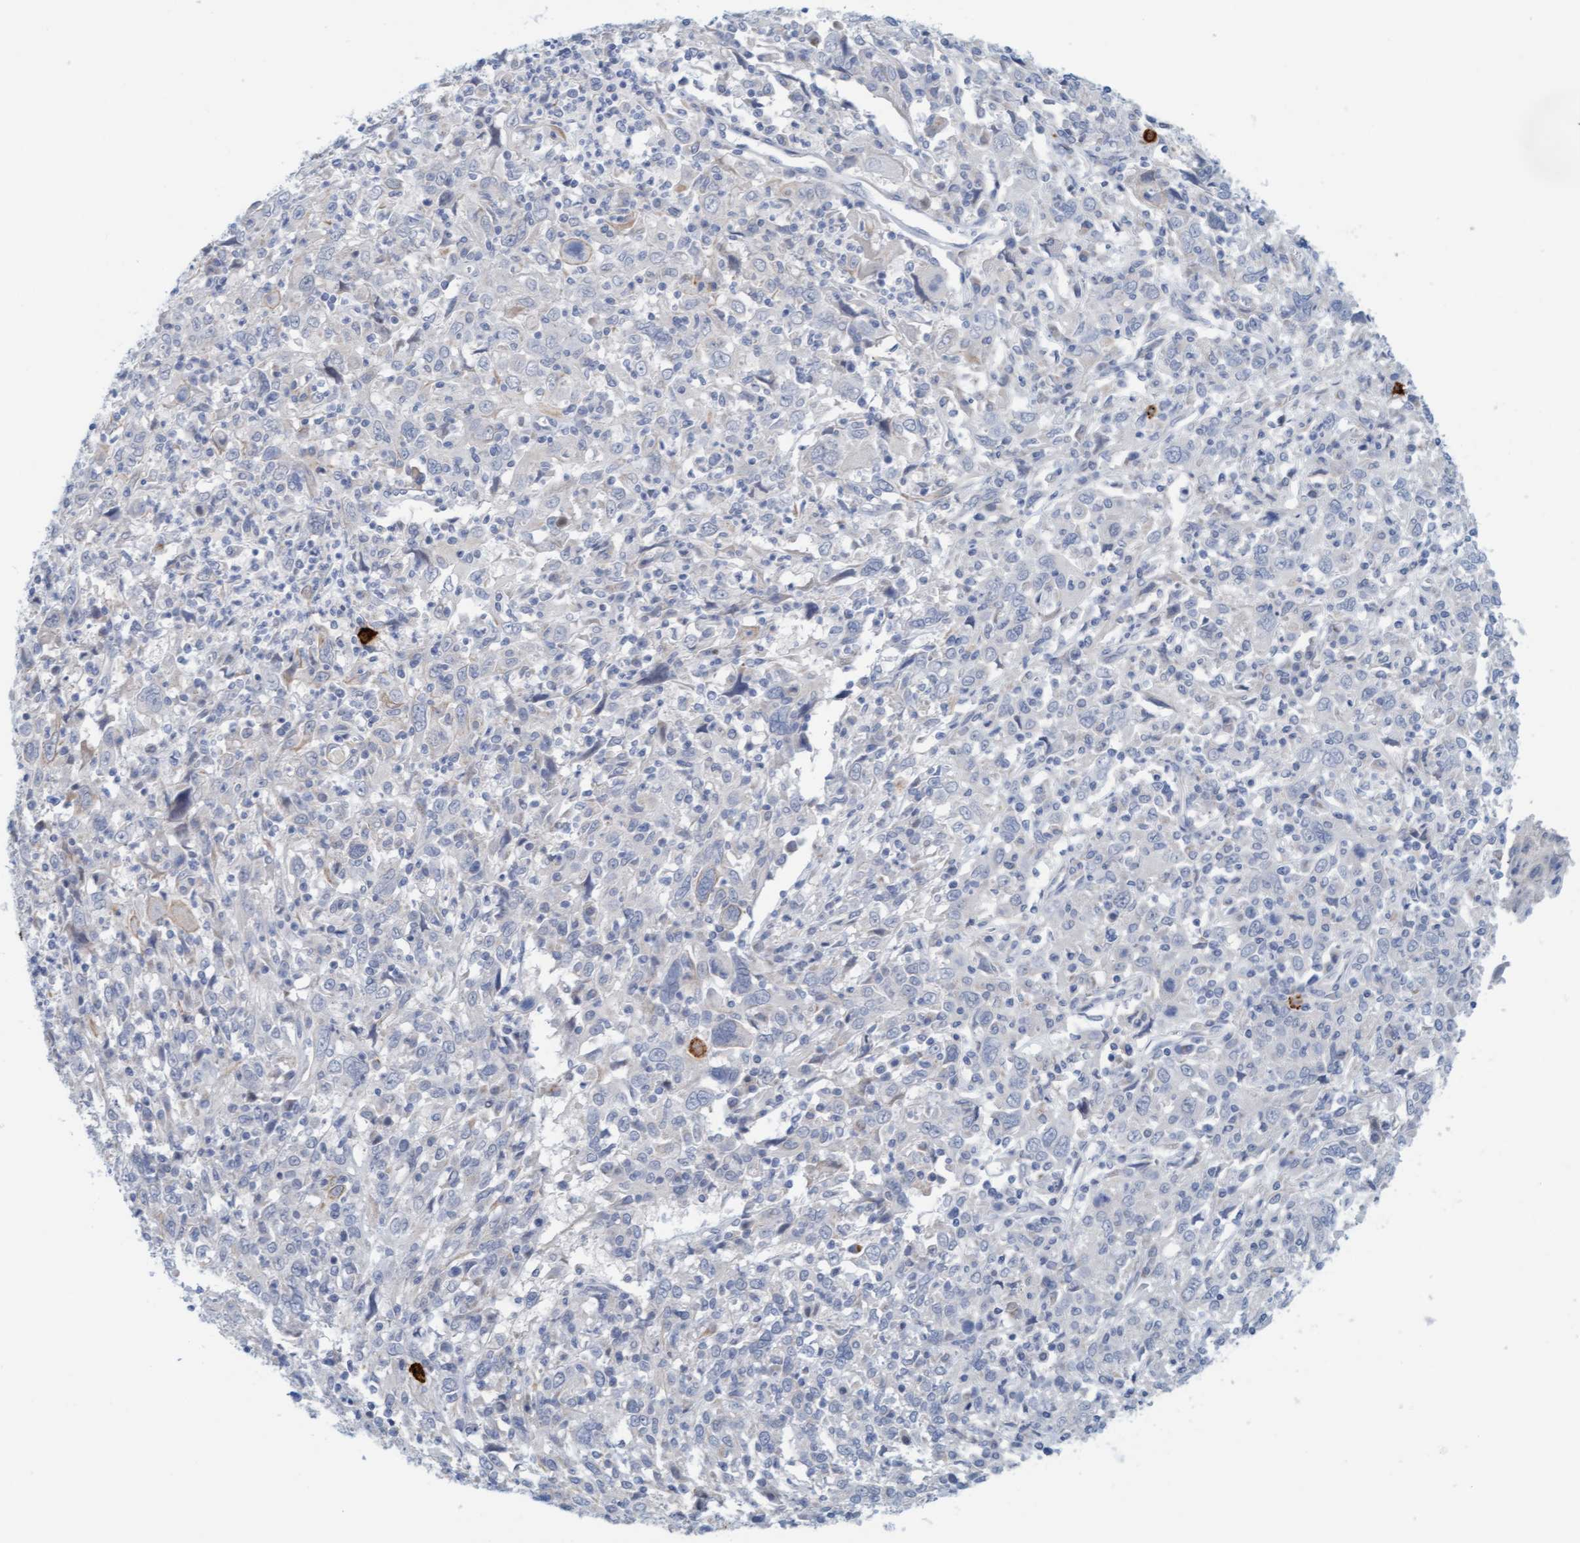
{"staining": {"intensity": "negative", "quantity": "none", "location": "none"}, "tissue": "cervical cancer", "cell_type": "Tumor cells", "image_type": "cancer", "snomed": [{"axis": "morphology", "description": "Squamous cell carcinoma, NOS"}, {"axis": "topography", "description": "Cervix"}], "caption": "High power microscopy histopathology image of an immunohistochemistry micrograph of cervical squamous cell carcinoma, revealing no significant expression in tumor cells.", "gene": "CPA3", "patient": {"sex": "female", "age": 46}}